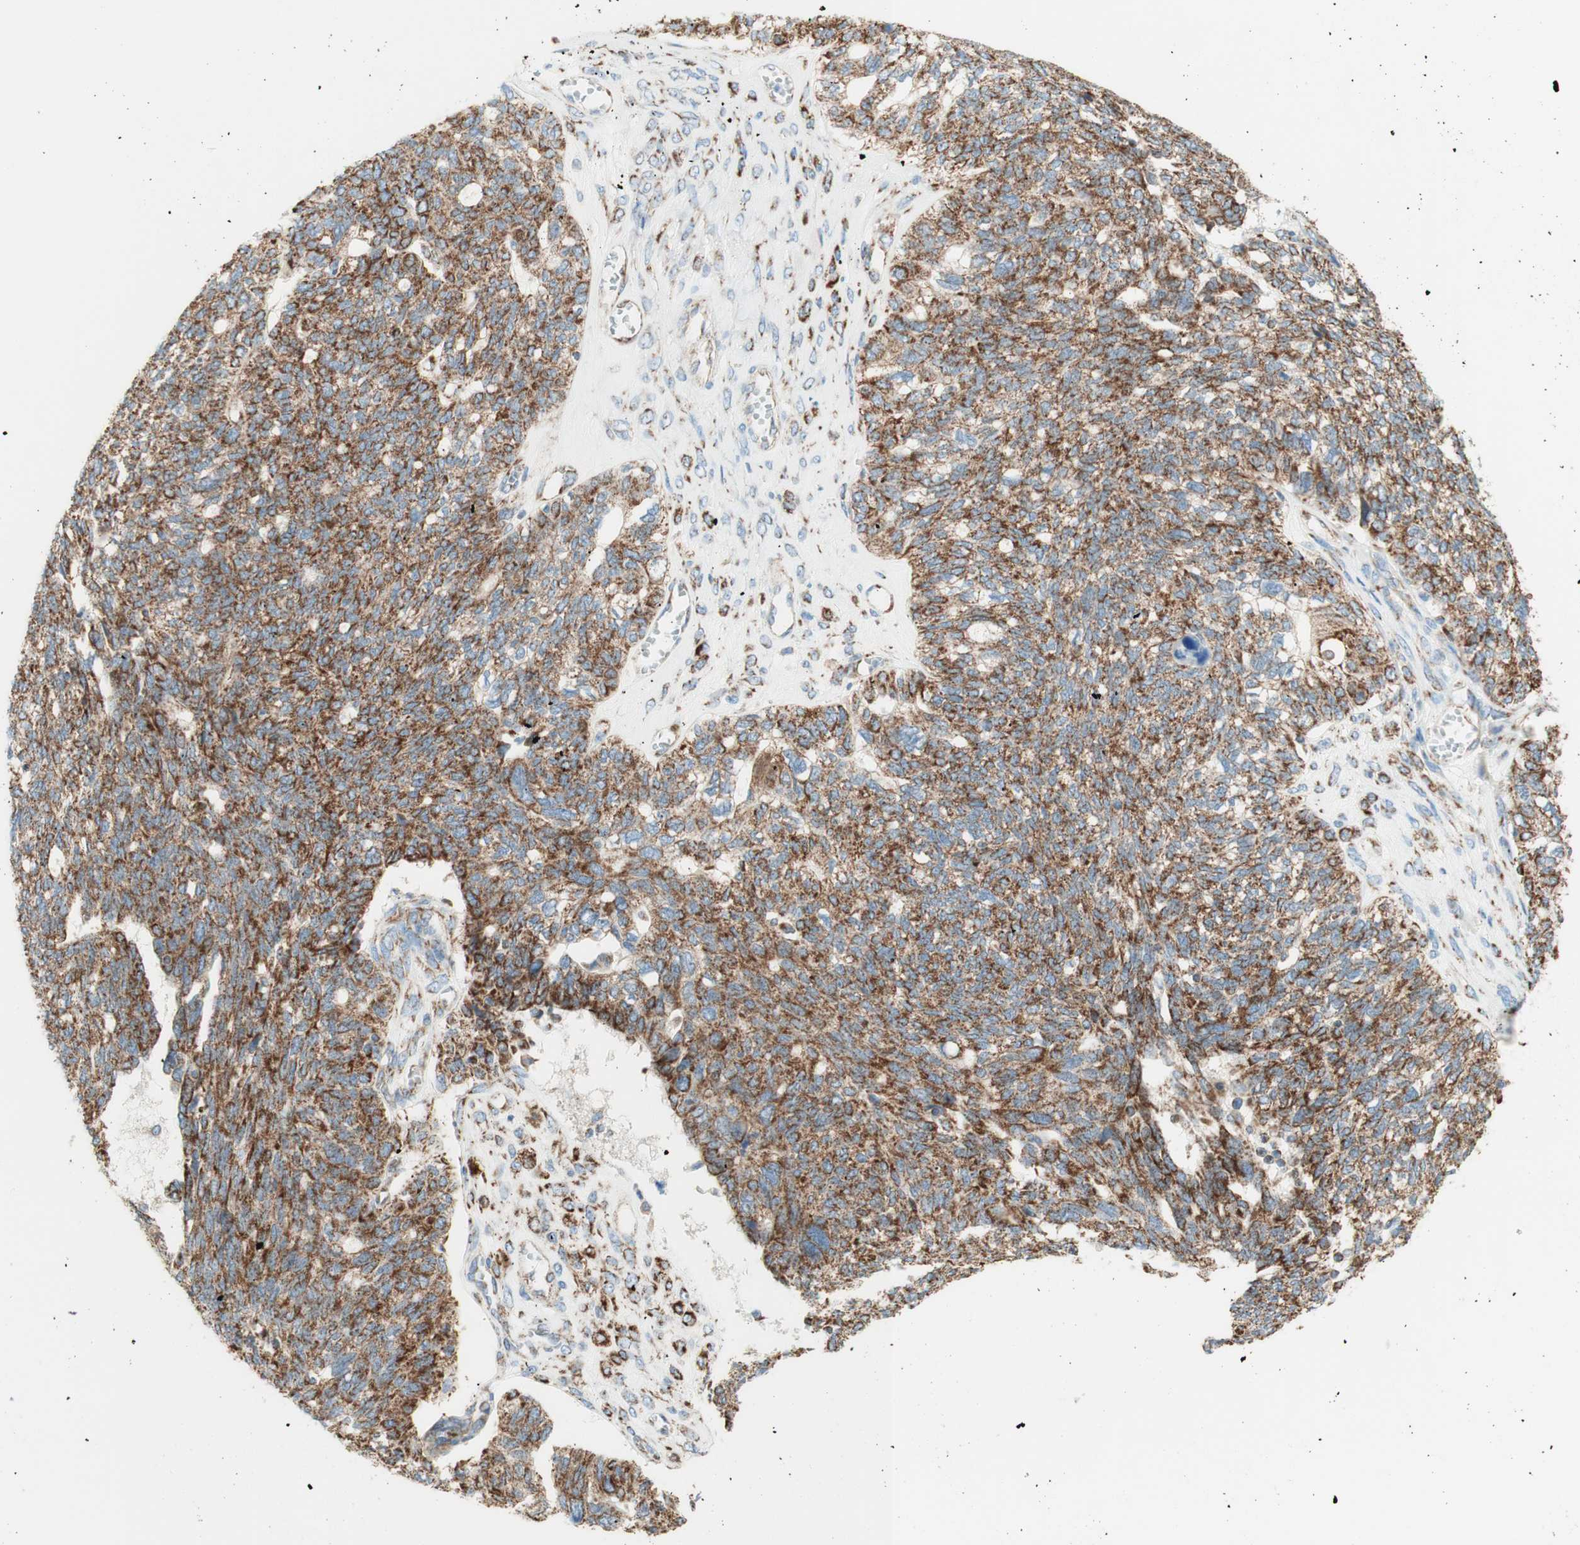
{"staining": {"intensity": "moderate", "quantity": ">75%", "location": "cytoplasmic/membranous"}, "tissue": "ovarian cancer", "cell_type": "Tumor cells", "image_type": "cancer", "snomed": [{"axis": "morphology", "description": "Cystadenocarcinoma, serous, NOS"}, {"axis": "topography", "description": "Ovary"}], "caption": "Immunohistochemistry (IHC) of human ovarian serous cystadenocarcinoma shows medium levels of moderate cytoplasmic/membranous expression in about >75% of tumor cells. The protein of interest is shown in brown color, while the nuclei are stained blue.", "gene": "TOMM20", "patient": {"sex": "female", "age": 79}}